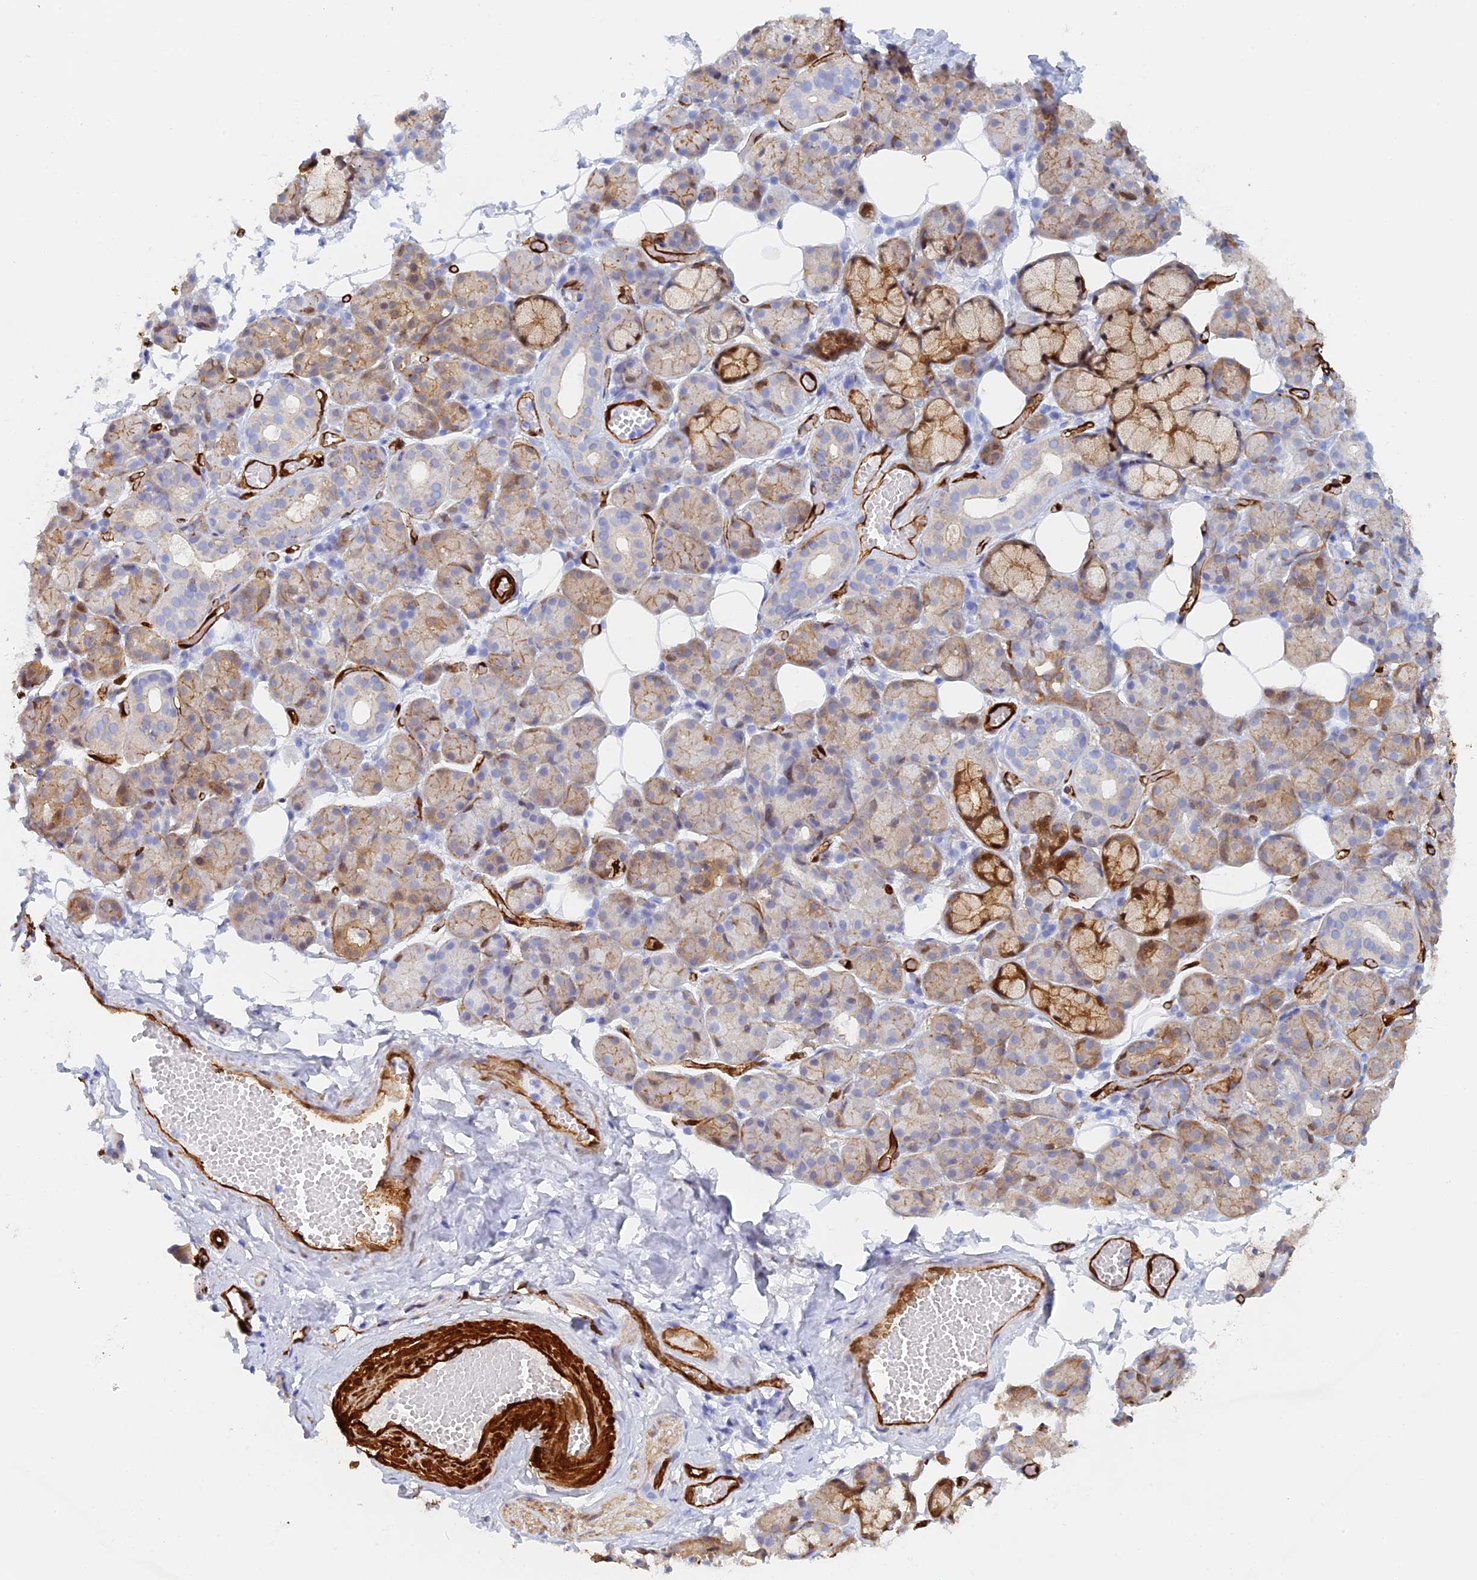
{"staining": {"intensity": "moderate", "quantity": "<25%", "location": "cytoplasmic/membranous"}, "tissue": "salivary gland", "cell_type": "Glandular cells", "image_type": "normal", "snomed": [{"axis": "morphology", "description": "Normal tissue, NOS"}, {"axis": "topography", "description": "Salivary gland"}], "caption": "An image of salivary gland stained for a protein demonstrates moderate cytoplasmic/membranous brown staining in glandular cells.", "gene": "CRIP2", "patient": {"sex": "male", "age": 63}}